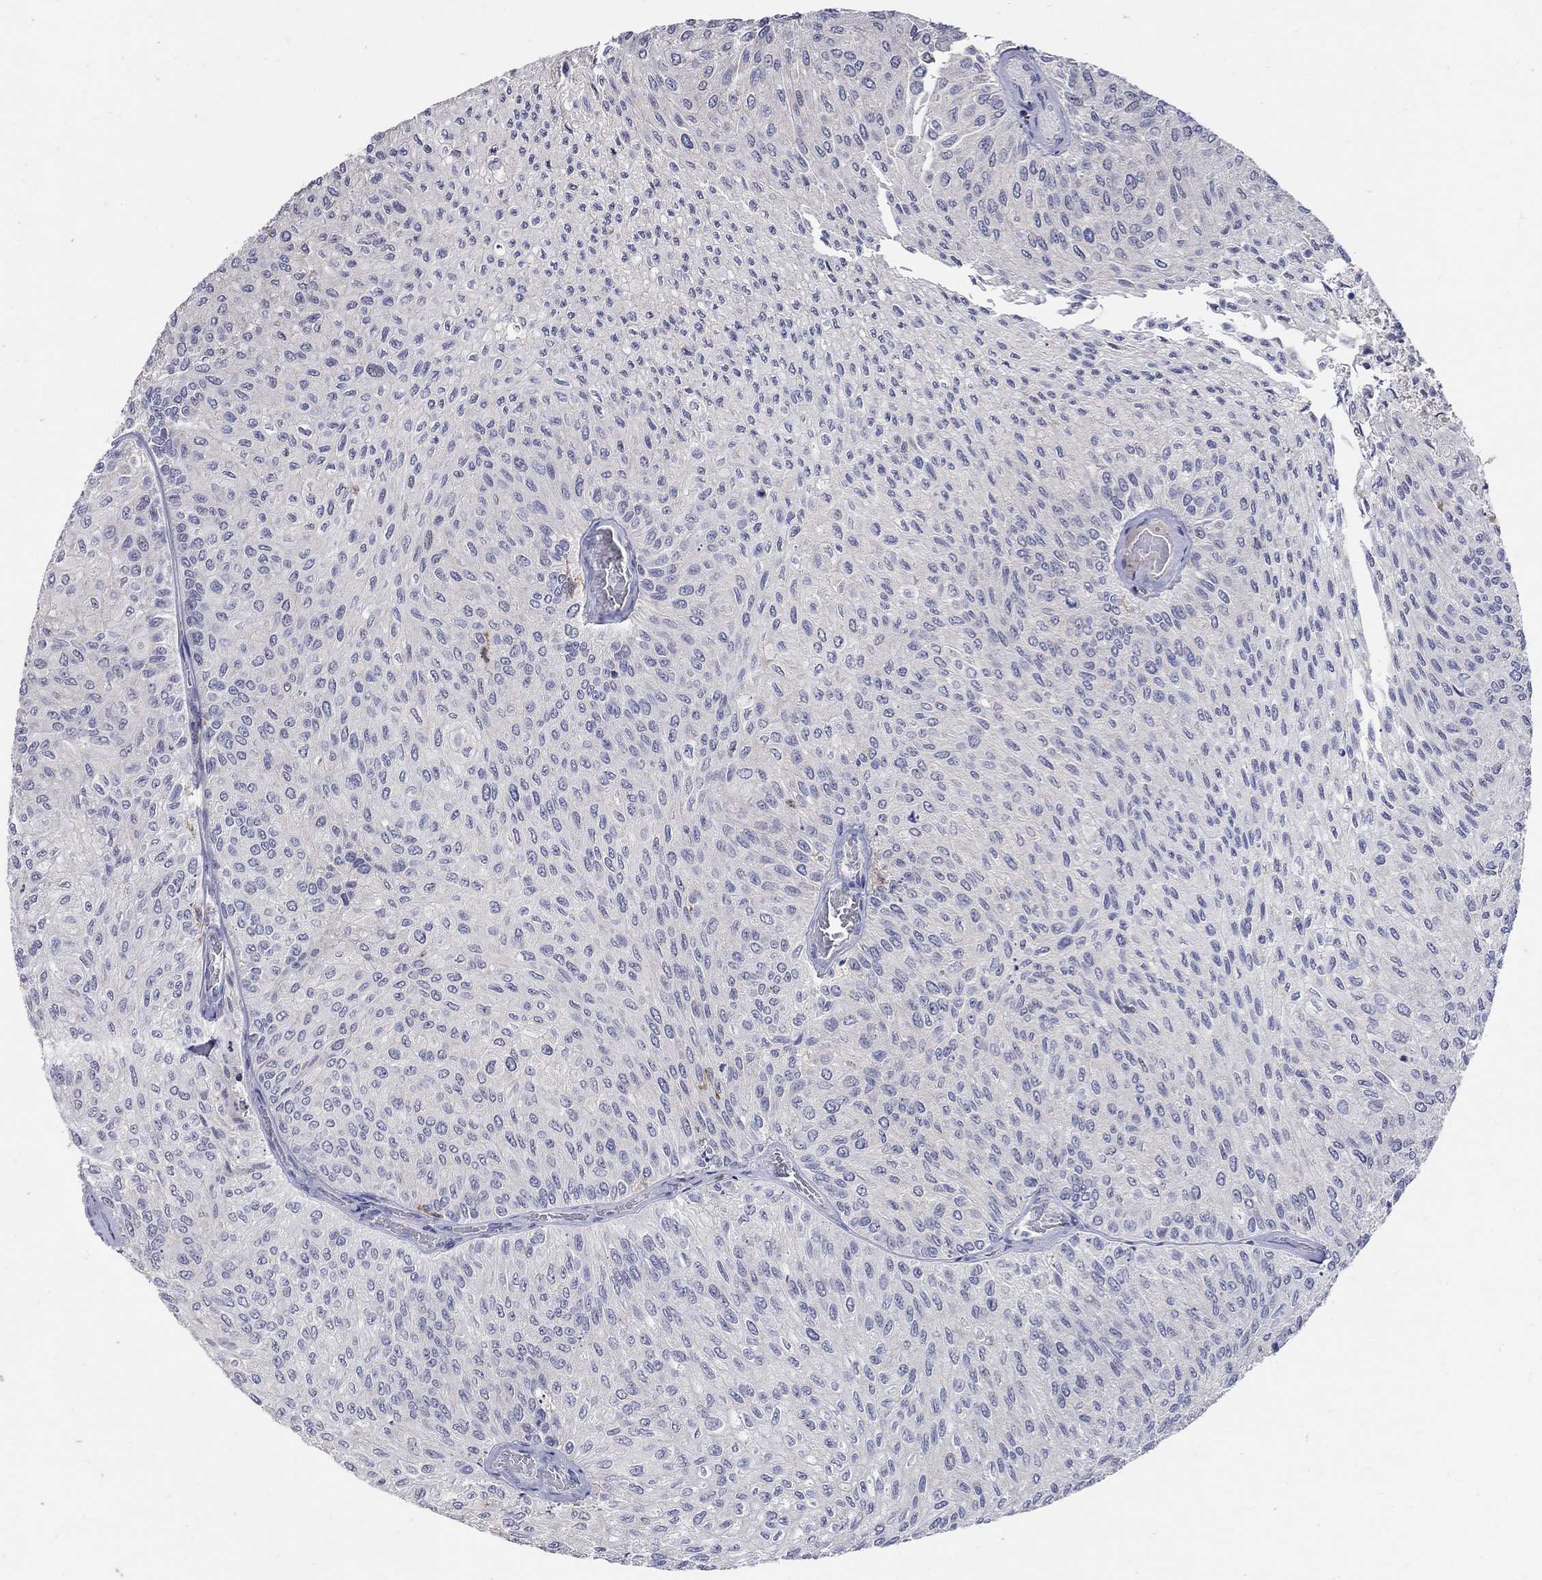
{"staining": {"intensity": "negative", "quantity": "none", "location": "none"}, "tissue": "urothelial cancer", "cell_type": "Tumor cells", "image_type": "cancer", "snomed": [{"axis": "morphology", "description": "Urothelial carcinoma, Low grade"}, {"axis": "topography", "description": "Urinary bladder"}], "caption": "Human low-grade urothelial carcinoma stained for a protein using immunohistochemistry displays no expression in tumor cells.", "gene": "CETN1", "patient": {"sex": "male", "age": 78}}